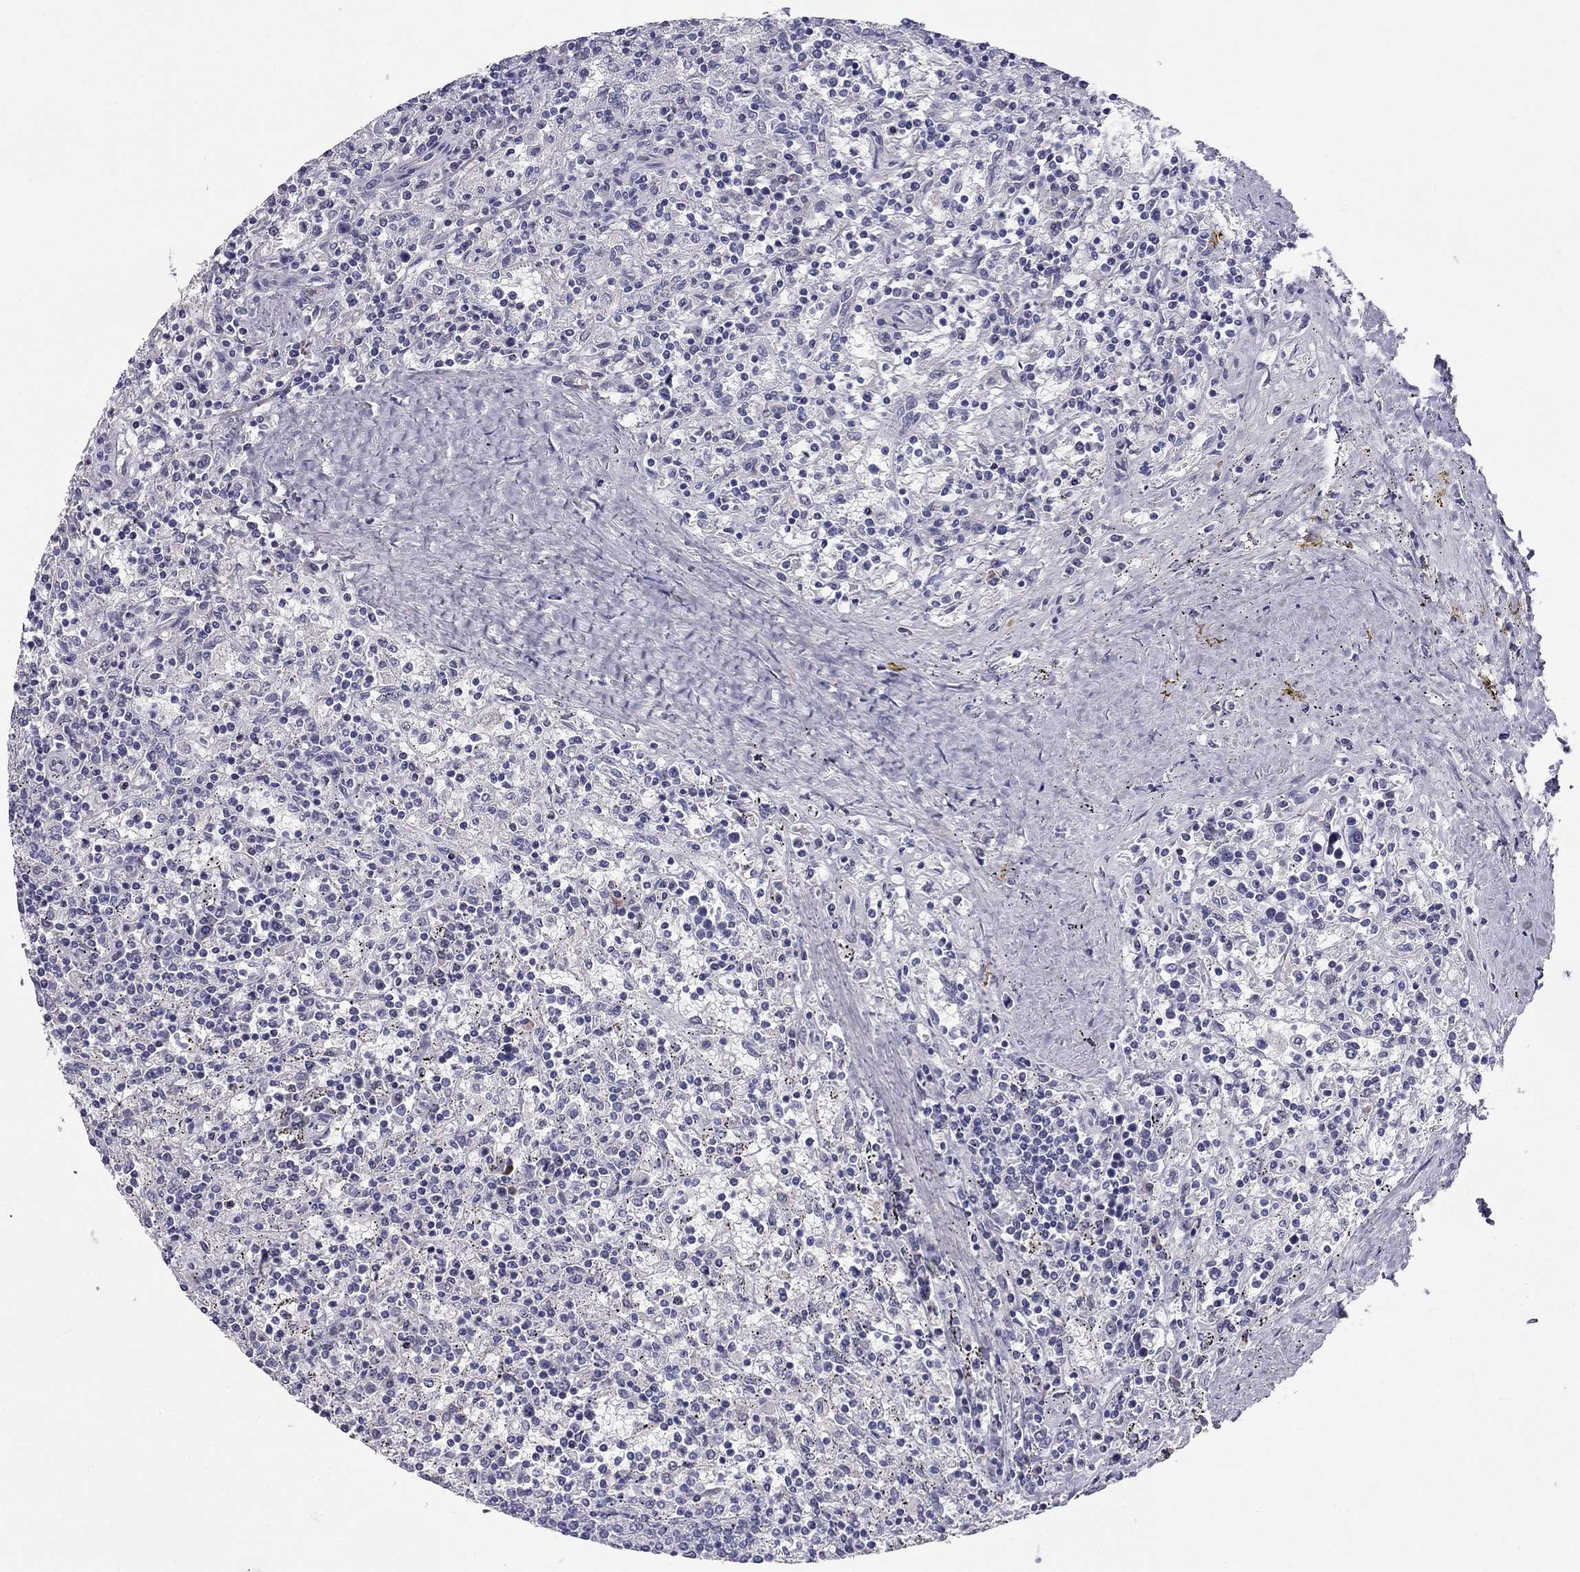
{"staining": {"intensity": "negative", "quantity": "none", "location": "none"}, "tissue": "lymphoma", "cell_type": "Tumor cells", "image_type": "cancer", "snomed": [{"axis": "morphology", "description": "Malignant lymphoma, non-Hodgkin's type, Low grade"}, {"axis": "topography", "description": "Spleen"}], "caption": "This is a micrograph of IHC staining of low-grade malignant lymphoma, non-Hodgkin's type, which shows no expression in tumor cells.", "gene": "C8orf88", "patient": {"sex": "male", "age": 62}}